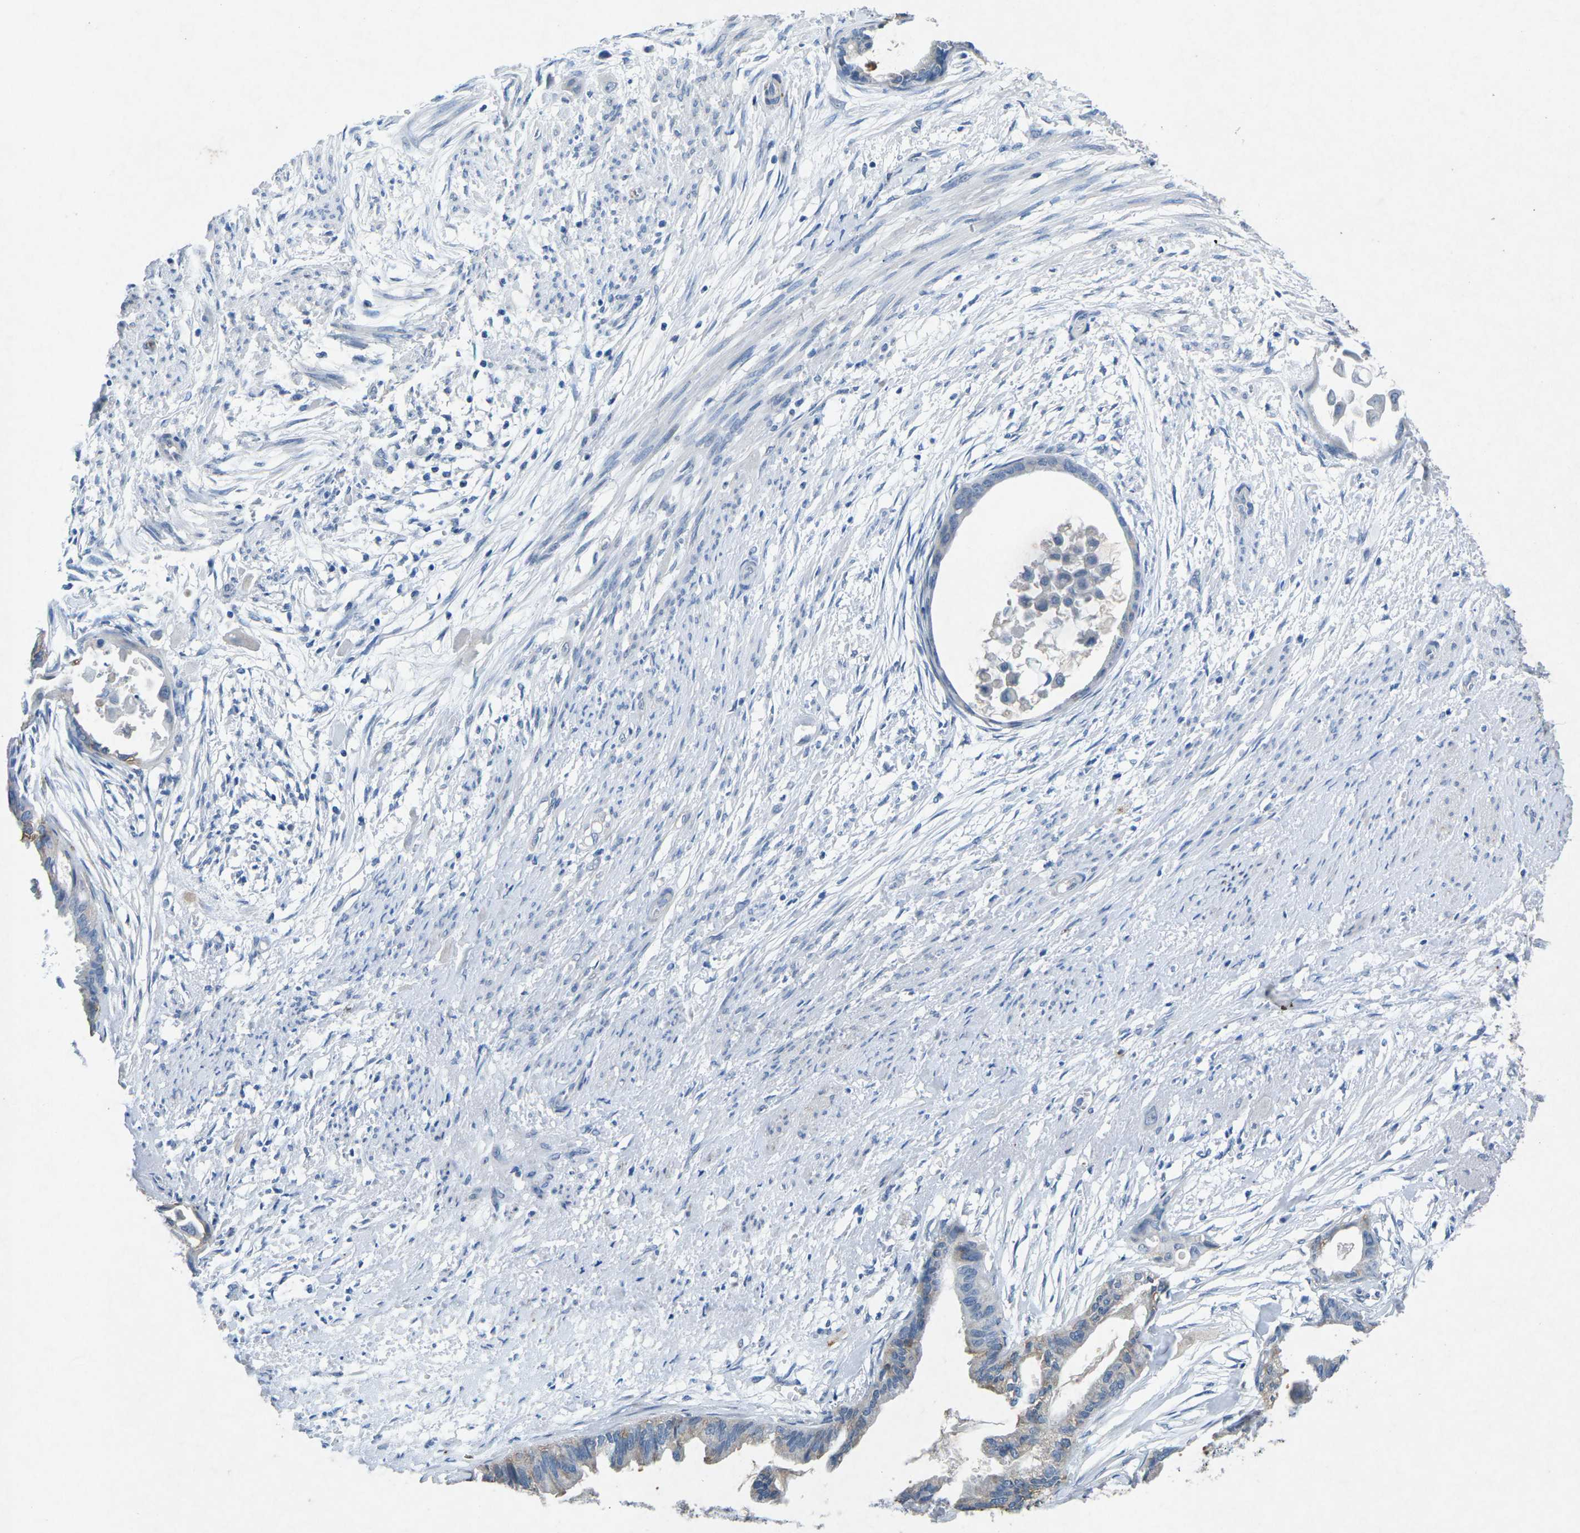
{"staining": {"intensity": "weak", "quantity": "<25%", "location": "cytoplasmic/membranous"}, "tissue": "cervical cancer", "cell_type": "Tumor cells", "image_type": "cancer", "snomed": [{"axis": "morphology", "description": "Normal tissue, NOS"}, {"axis": "morphology", "description": "Adenocarcinoma, NOS"}, {"axis": "topography", "description": "Cervix"}, {"axis": "topography", "description": "Endometrium"}], "caption": "The histopathology image demonstrates no staining of tumor cells in adenocarcinoma (cervical). The staining is performed using DAB (3,3'-diaminobenzidine) brown chromogen with nuclei counter-stained in using hematoxylin.", "gene": "PLG", "patient": {"sex": "female", "age": 86}}